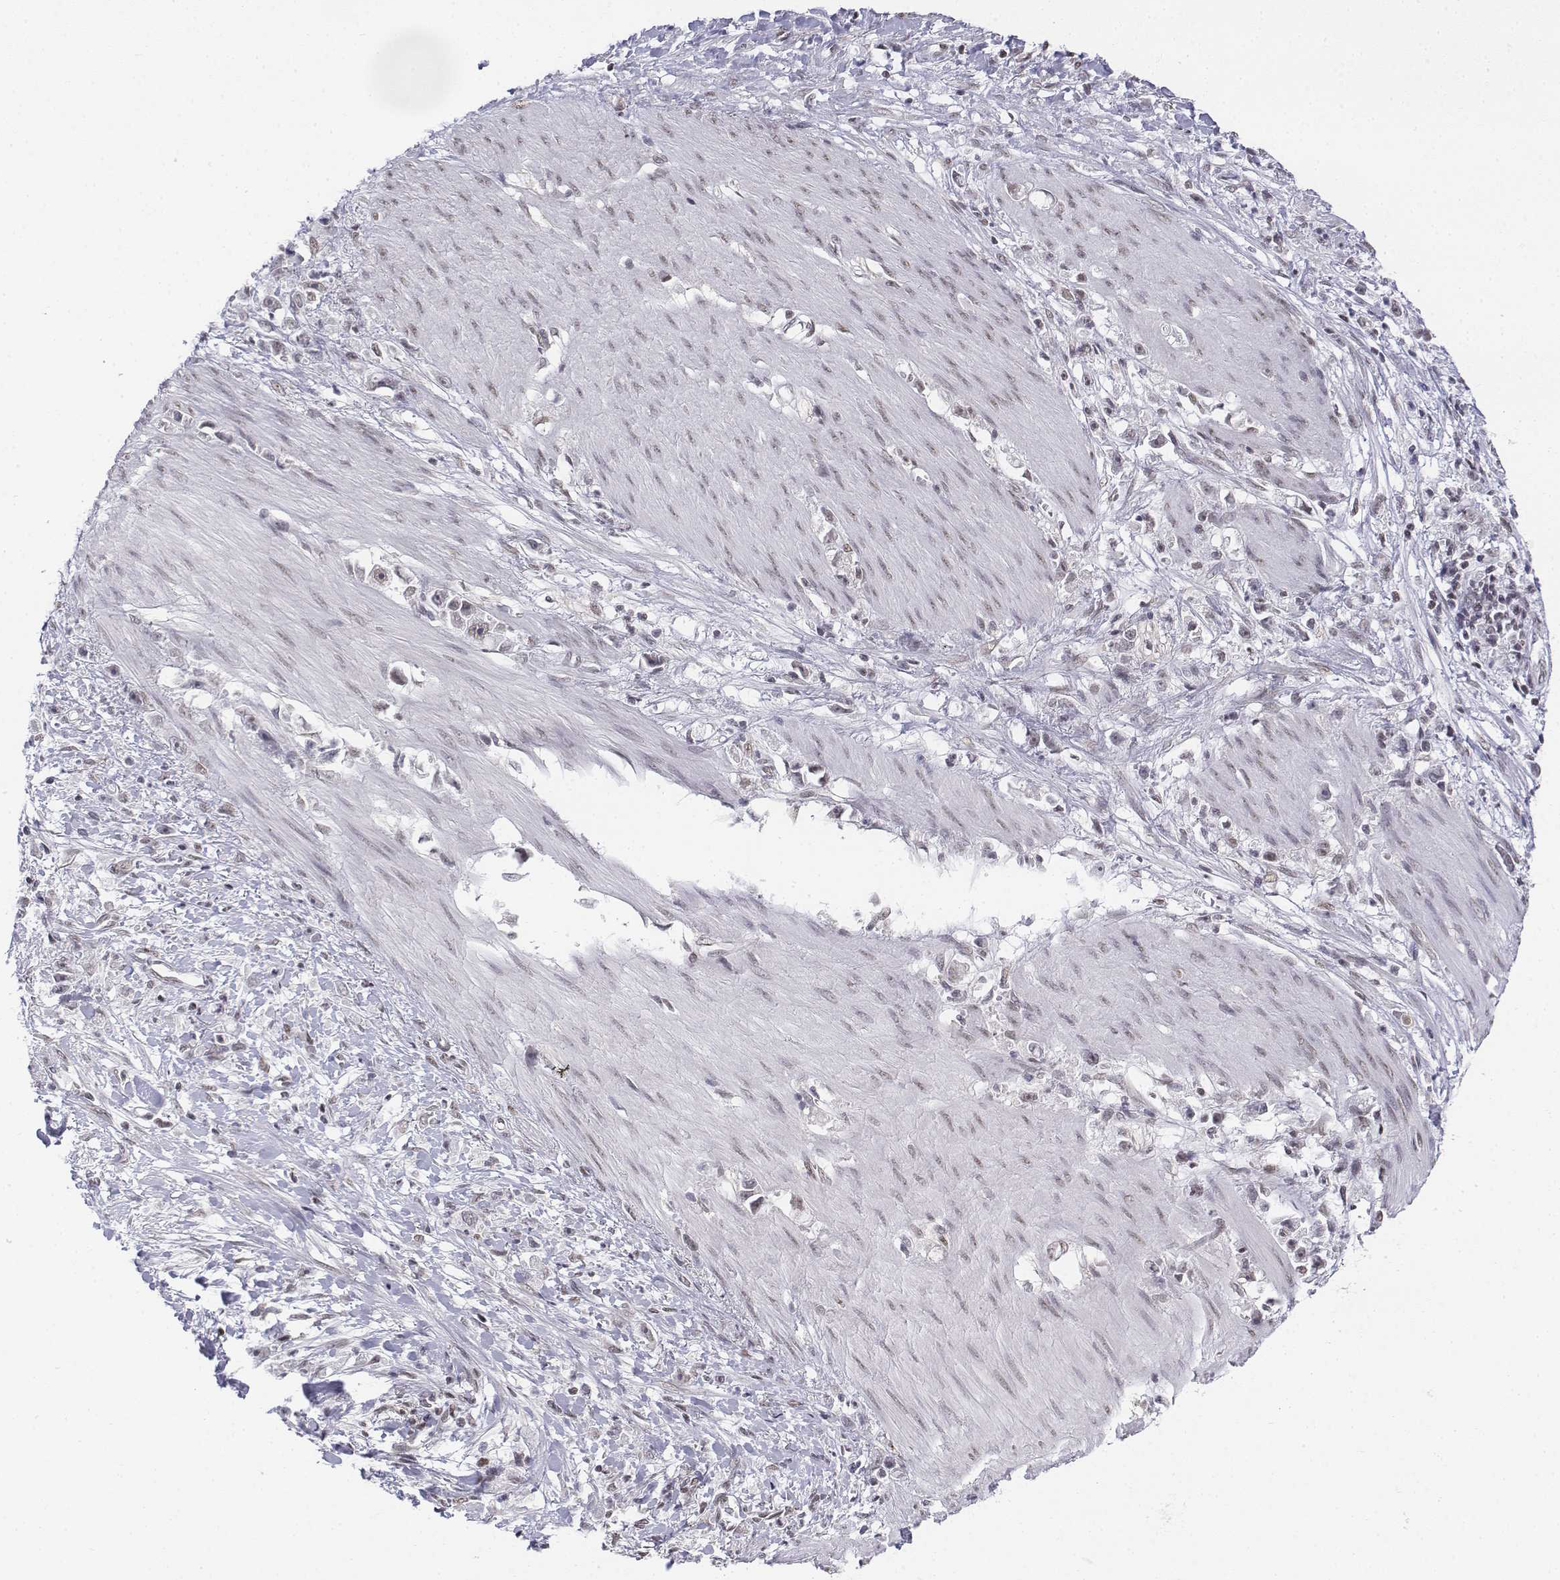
{"staining": {"intensity": "weak", "quantity": "25%-75%", "location": "nuclear"}, "tissue": "stomach cancer", "cell_type": "Tumor cells", "image_type": "cancer", "snomed": [{"axis": "morphology", "description": "Adenocarcinoma, NOS"}, {"axis": "topography", "description": "Stomach"}], "caption": "Protein staining of stomach cancer (adenocarcinoma) tissue exhibits weak nuclear staining in approximately 25%-75% of tumor cells.", "gene": "SETD1A", "patient": {"sex": "female", "age": 59}}